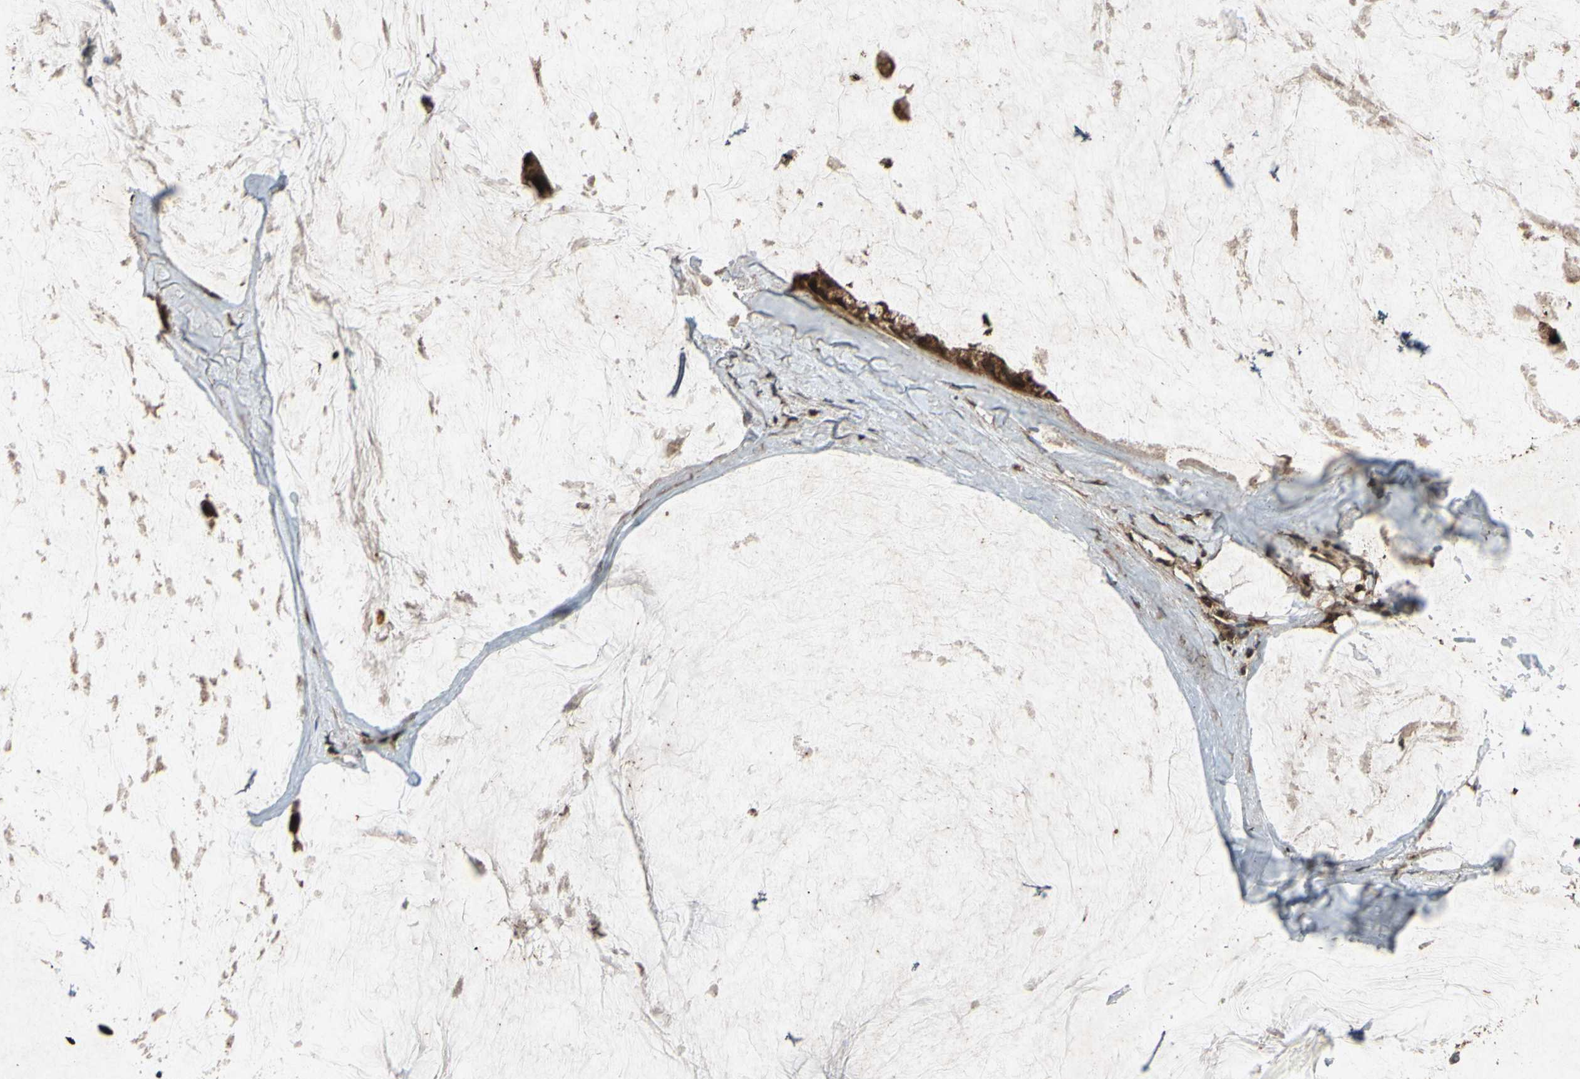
{"staining": {"intensity": "strong", "quantity": ">75%", "location": "cytoplasmic/membranous"}, "tissue": "ovarian cancer", "cell_type": "Tumor cells", "image_type": "cancer", "snomed": [{"axis": "morphology", "description": "Cystadenocarcinoma, mucinous, NOS"}, {"axis": "topography", "description": "Ovary"}], "caption": "Immunohistochemical staining of ovarian cancer reveals high levels of strong cytoplasmic/membranous expression in about >75% of tumor cells. (Brightfield microscopy of DAB IHC at high magnification).", "gene": "ATP6V1H", "patient": {"sex": "female", "age": 39}}